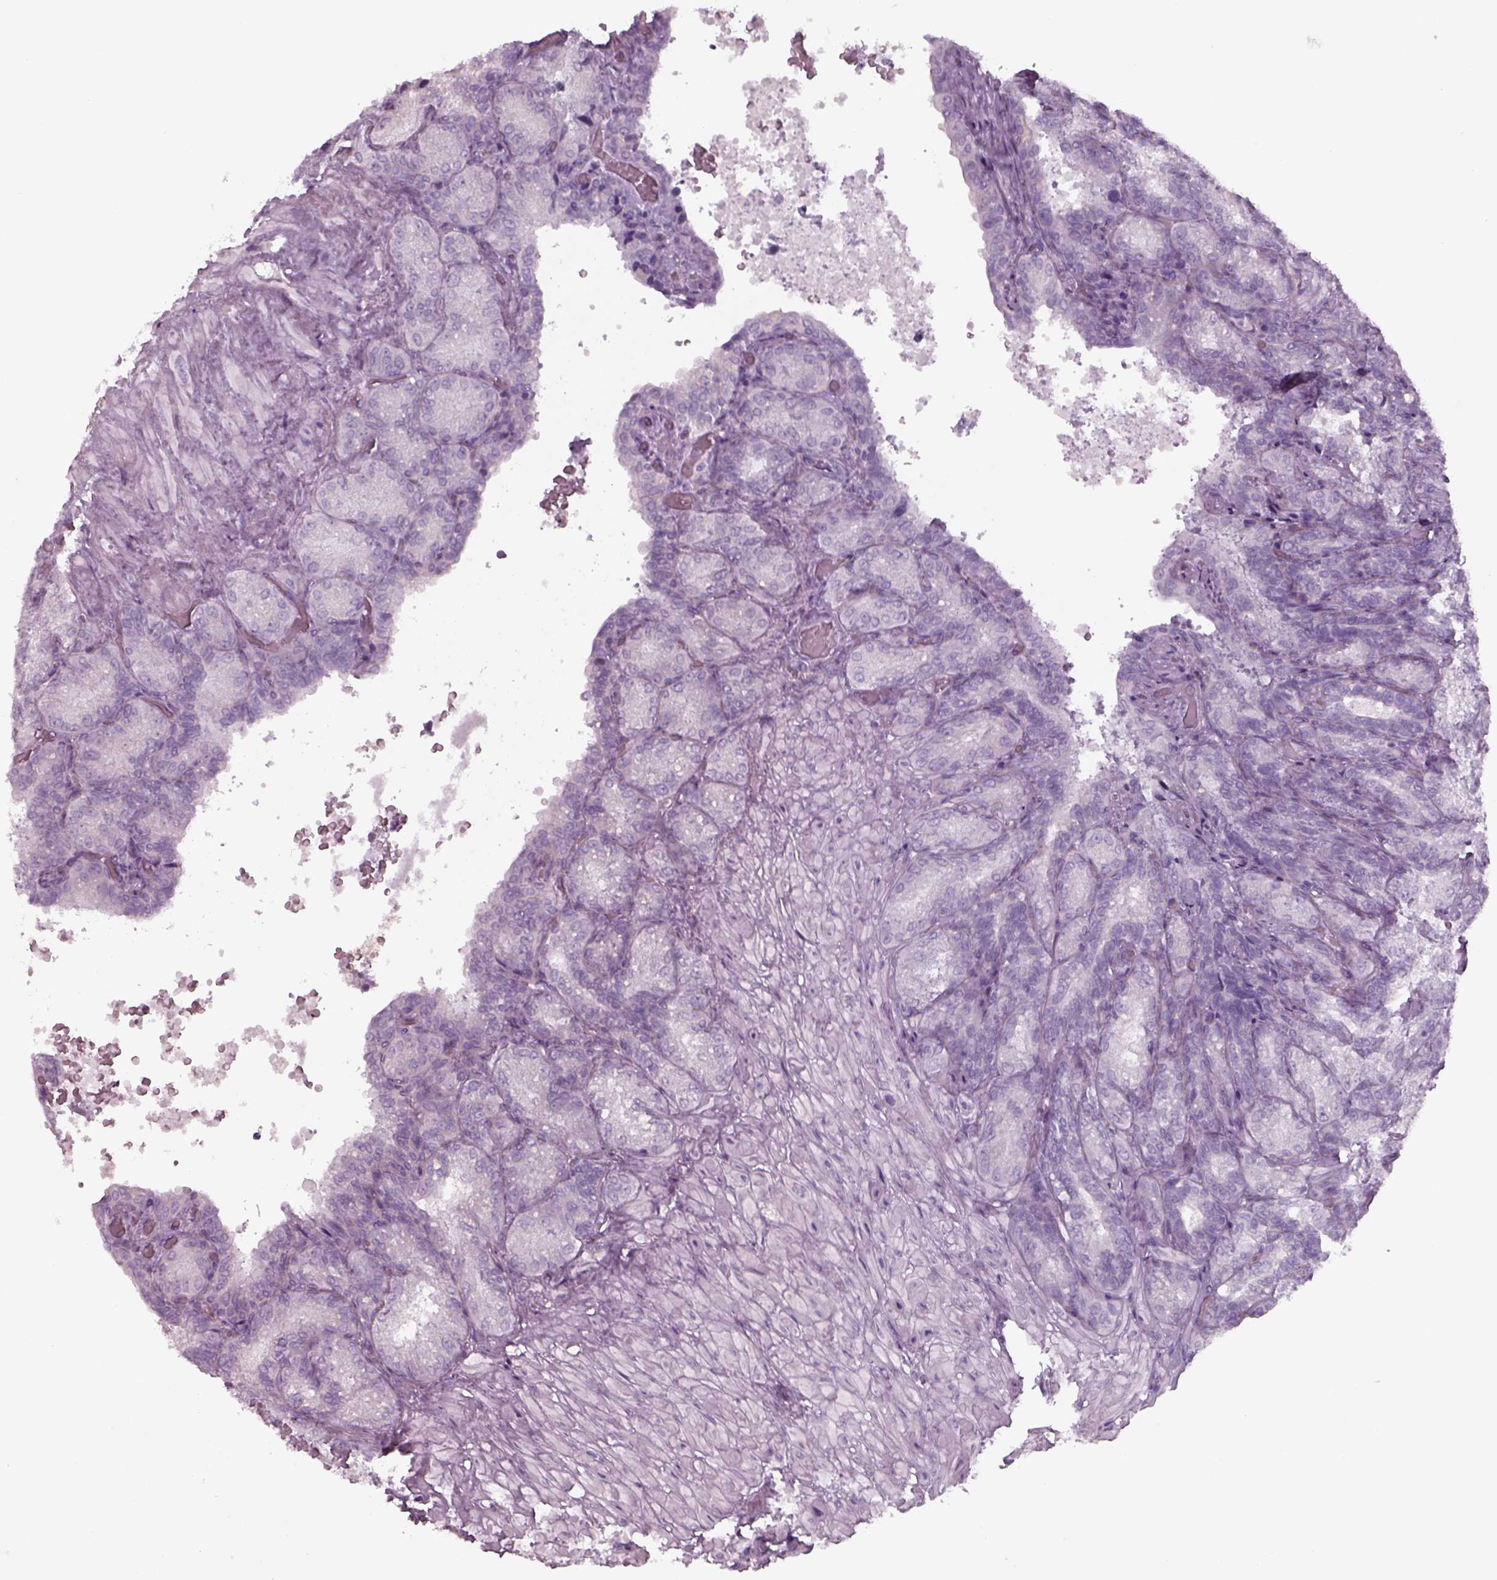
{"staining": {"intensity": "negative", "quantity": "none", "location": "none"}, "tissue": "seminal vesicle", "cell_type": "Glandular cells", "image_type": "normal", "snomed": [{"axis": "morphology", "description": "Normal tissue, NOS"}, {"axis": "topography", "description": "Seminal veicle"}], "caption": "Photomicrograph shows no protein expression in glandular cells of benign seminal vesicle.", "gene": "SEPTIN14", "patient": {"sex": "male", "age": 68}}